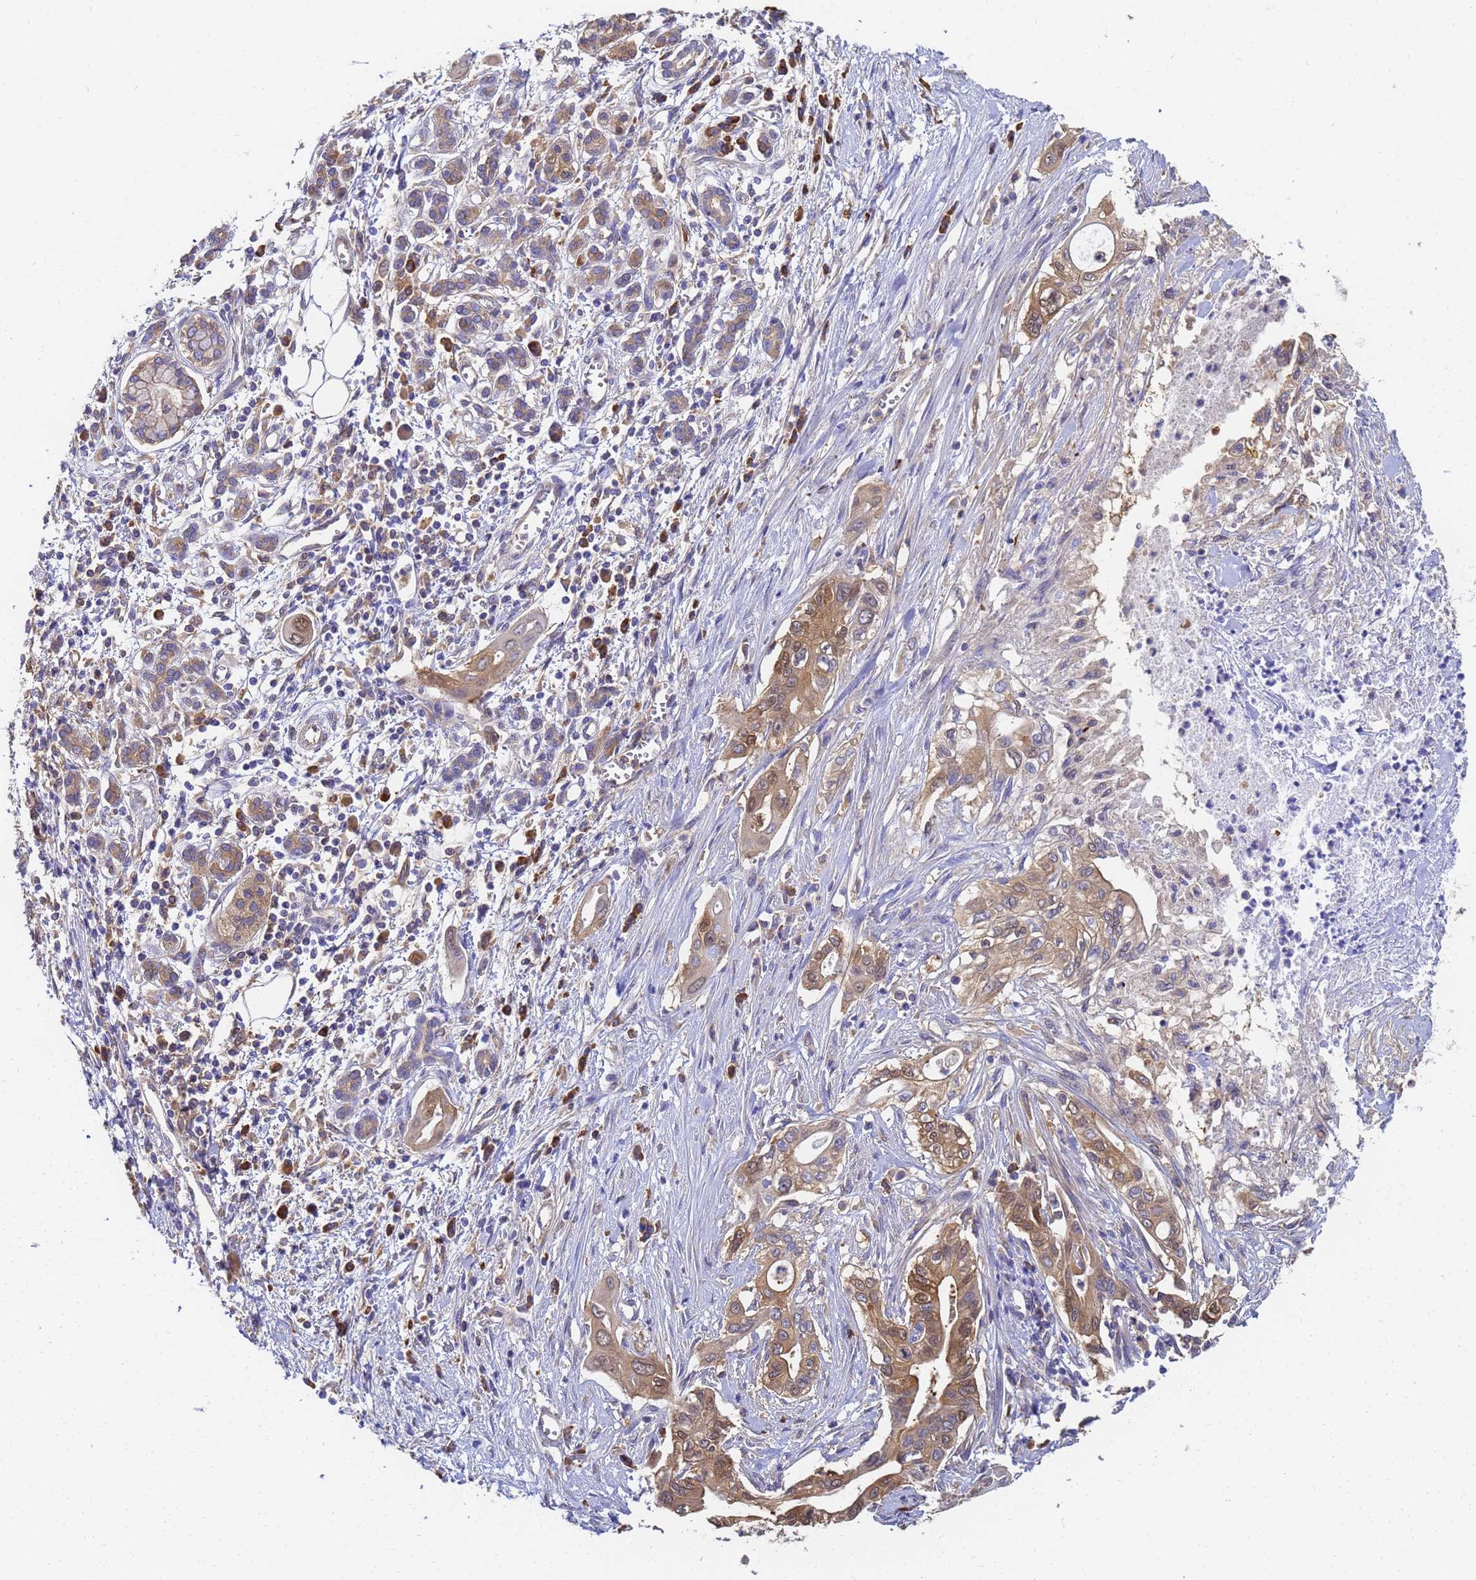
{"staining": {"intensity": "moderate", "quantity": ">75%", "location": "cytoplasmic/membranous,nuclear"}, "tissue": "pancreatic cancer", "cell_type": "Tumor cells", "image_type": "cancer", "snomed": [{"axis": "morphology", "description": "Adenocarcinoma, NOS"}, {"axis": "topography", "description": "Pancreas"}], "caption": "Approximately >75% of tumor cells in human pancreatic adenocarcinoma display moderate cytoplasmic/membranous and nuclear protein staining as visualized by brown immunohistochemical staining.", "gene": "NME1-NME2", "patient": {"sex": "male", "age": 58}}